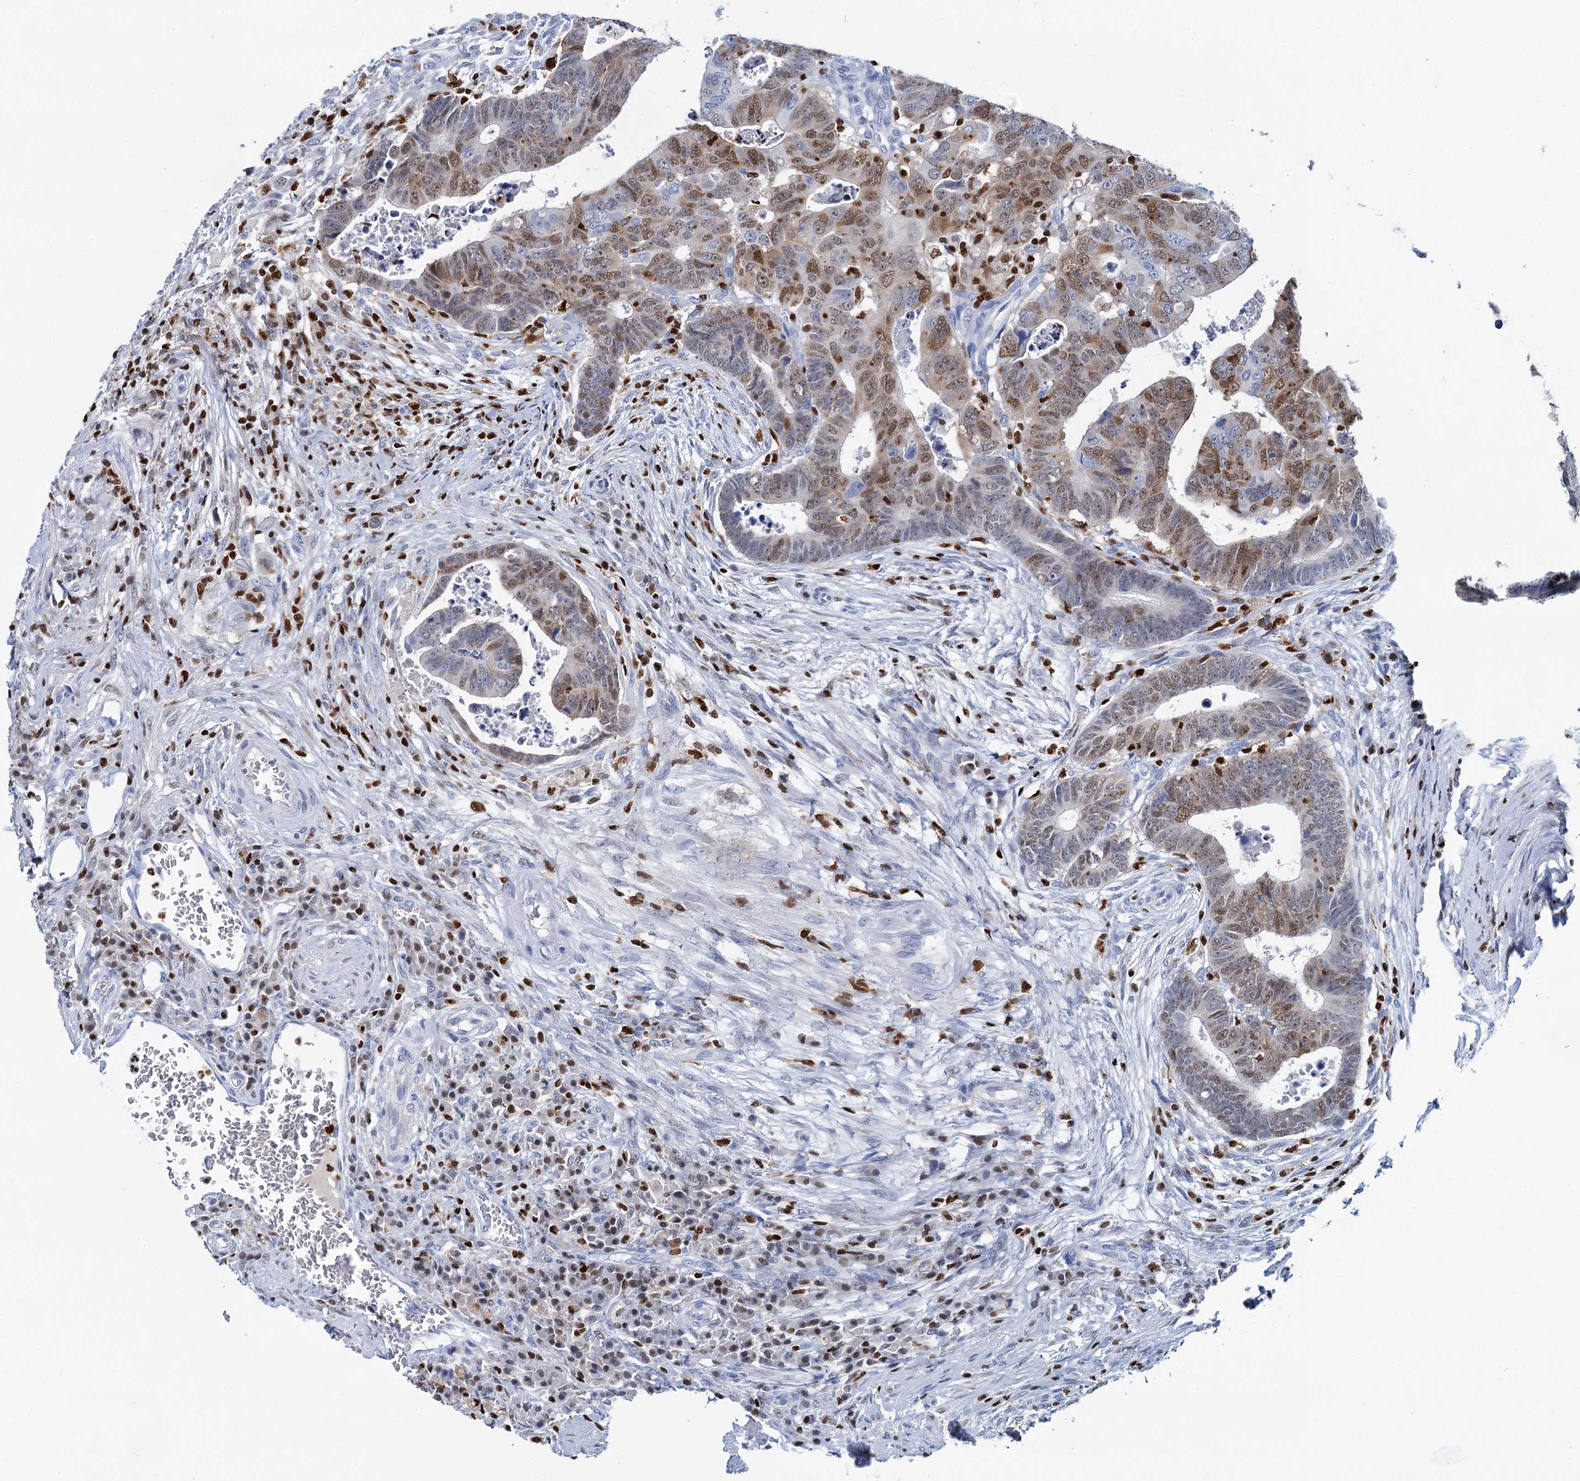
{"staining": {"intensity": "moderate", "quantity": ">75%", "location": "nuclear"}, "tissue": "colorectal cancer", "cell_type": "Tumor cells", "image_type": "cancer", "snomed": [{"axis": "morphology", "description": "Normal tissue, NOS"}, {"axis": "morphology", "description": "Adenocarcinoma, NOS"}, {"axis": "topography", "description": "Rectum"}], "caption": "Tumor cells show medium levels of moderate nuclear expression in about >75% of cells in adenocarcinoma (colorectal).", "gene": "CELF2", "patient": {"sex": "female", "age": 65}}